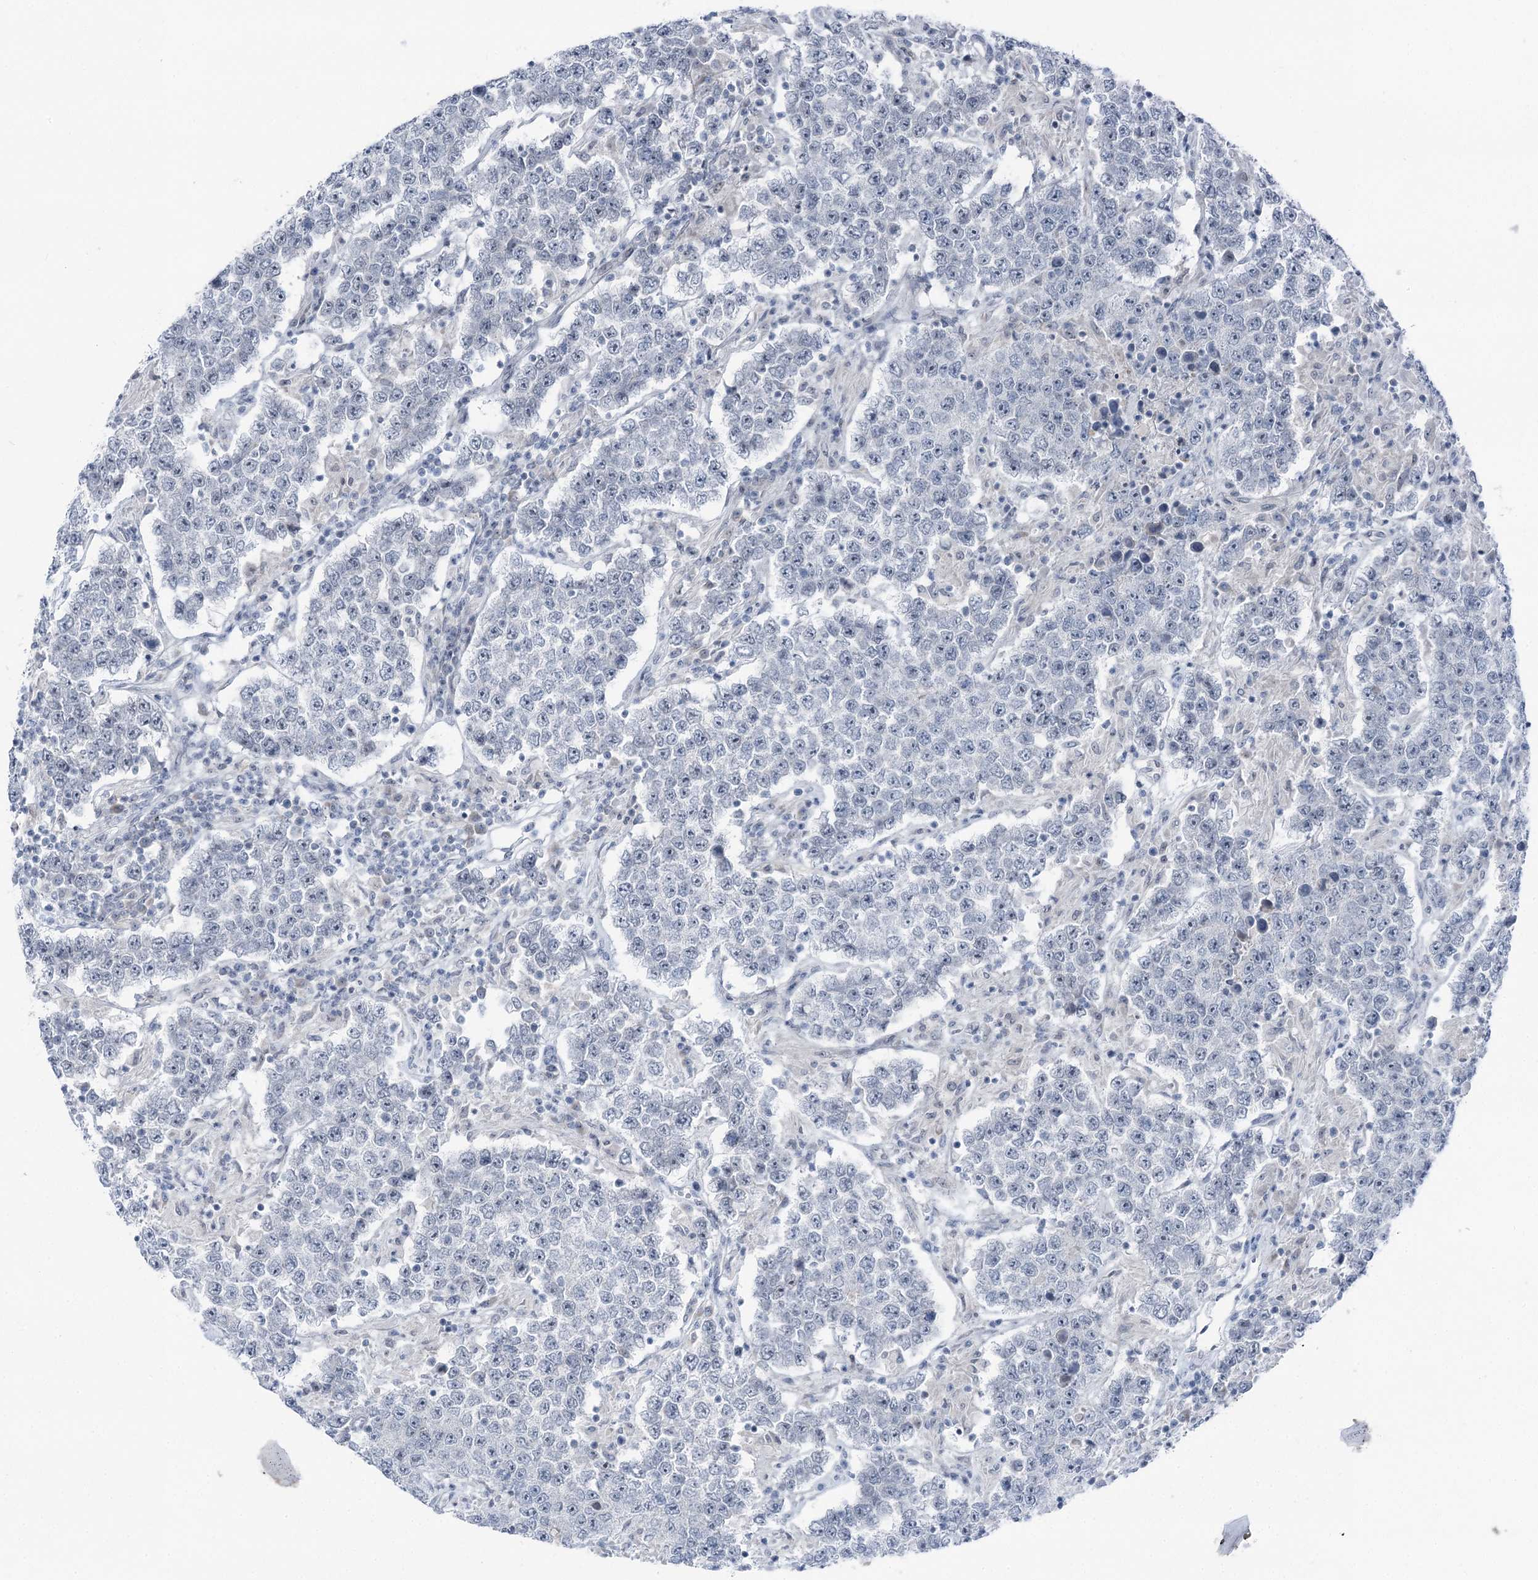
{"staining": {"intensity": "negative", "quantity": "none", "location": "none"}, "tissue": "testis cancer", "cell_type": "Tumor cells", "image_type": "cancer", "snomed": [{"axis": "morphology", "description": "Normal tissue, NOS"}, {"axis": "morphology", "description": "Urothelial carcinoma, High grade"}, {"axis": "morphology", "description": "Seminoma, NOS"}, {"axis": "morphology", "description": "Carcinoma, Embryonal, NOS"}, {"axis": "topography", "description": "Urinary bladder"}, {"axis": "topography", "description": "Testis"}], "caption": "This image is of testis cancer stained with IHC to label a protein in brown with the nuclei are counter-stained blue. There is no positivity in tumor cells.", "gene": "STEEP1", "patient": {"sex": "male", "age": 41}}